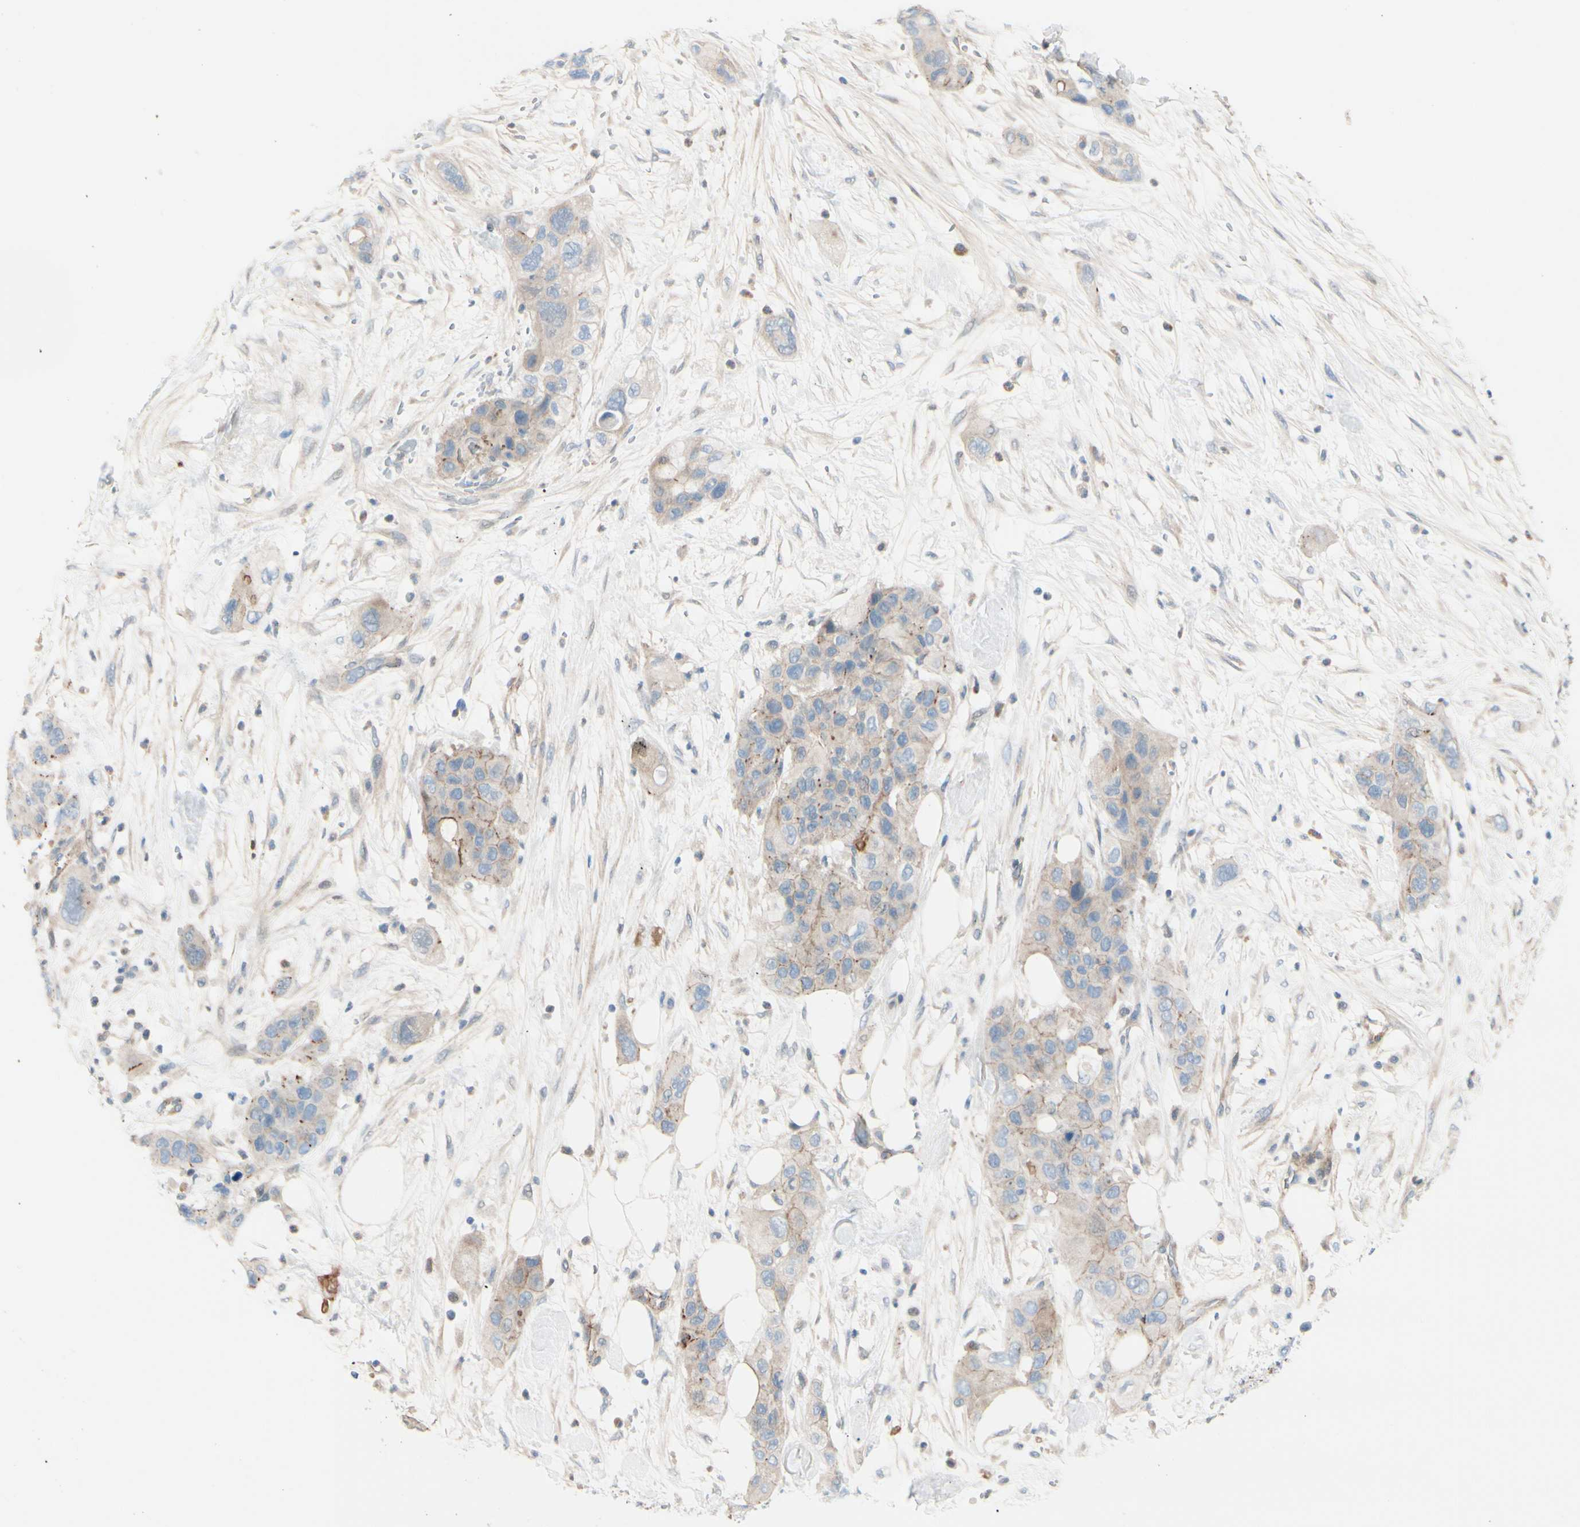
{"staining": {"intensity": "weak", "quantity": "25%-75%", "location": "cytoplasmic/membranous"}, "tissue": "pancreatic cancer", "cell_type": "Tumor cells", "image_type": "cancer", "snomed": [{"axis": "morphology", "description": "Adenocarcinoma, NOS"}, {"axis": "topography", "description": "Pancreas"}], "caption": "There is low levels of weak cytoplasmic/membranous expression in tumor cells of pancreatic cancer, as demonstrated by immunohistochemical staining (brown color).", "gene": "TJP1", "patient": {"sex": "female", "age": 71}}